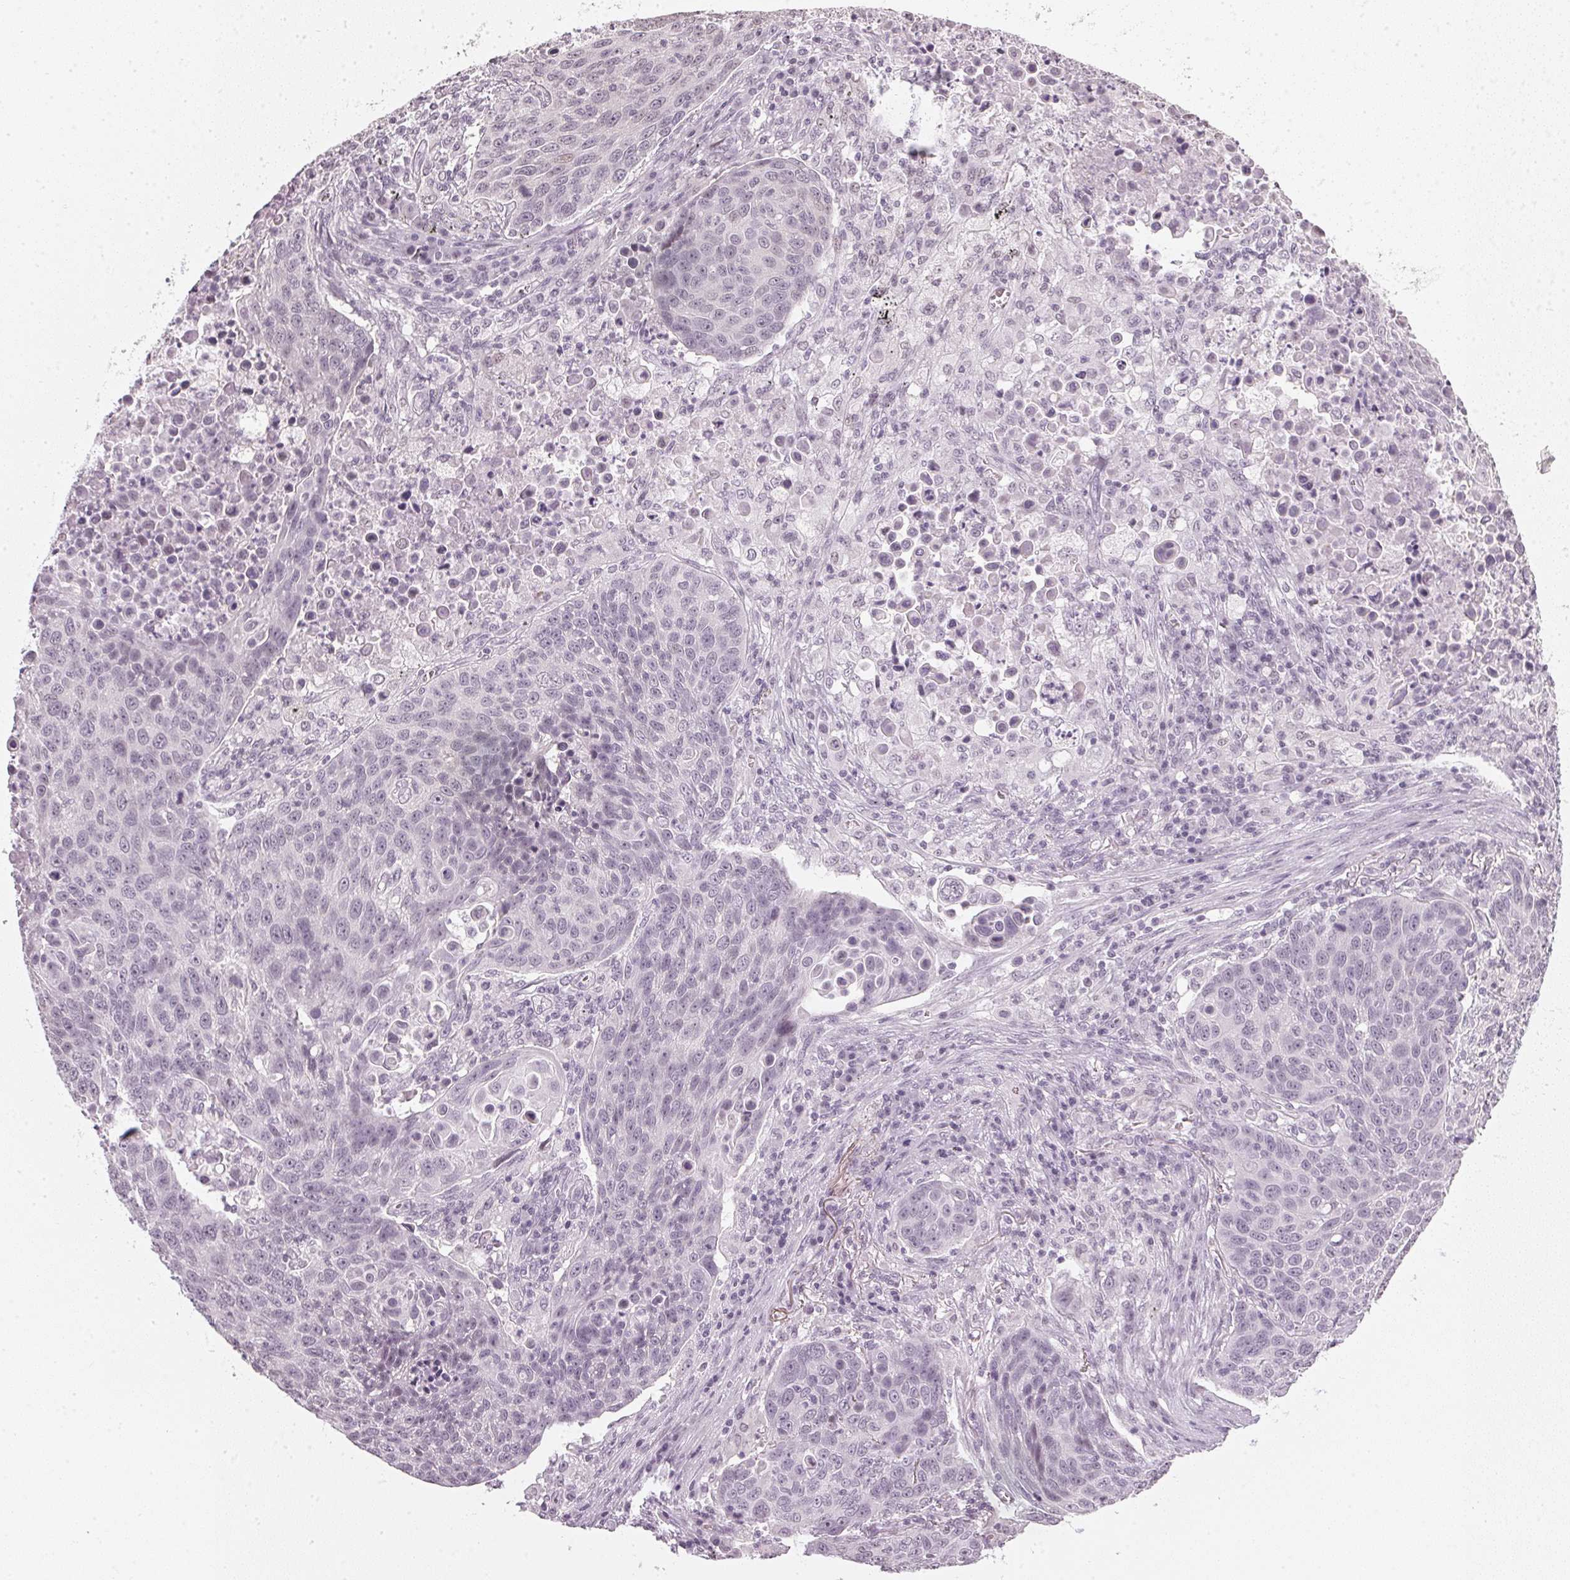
{"staining": {"intensity": "negative", "quantity": "none", "location": "none"}, "tissue": "lung cancer", "cell_type": "Tumor cells", "image_type": "cancer", "snomed": [{"axis": "morphology", "description": "Squamous cell carcinoma, NOS"}, {"axis": "topography", "description": "Lung"}], "caption": "Lung squamous cell carcinoma was stained to show a protein in brown. There is no significant expression in tumor cells. (DAB immunohistochemistry (IHC), high magnification).", "gene": "DNAJC6", "patient": {"sex": "male", "age": 78}}